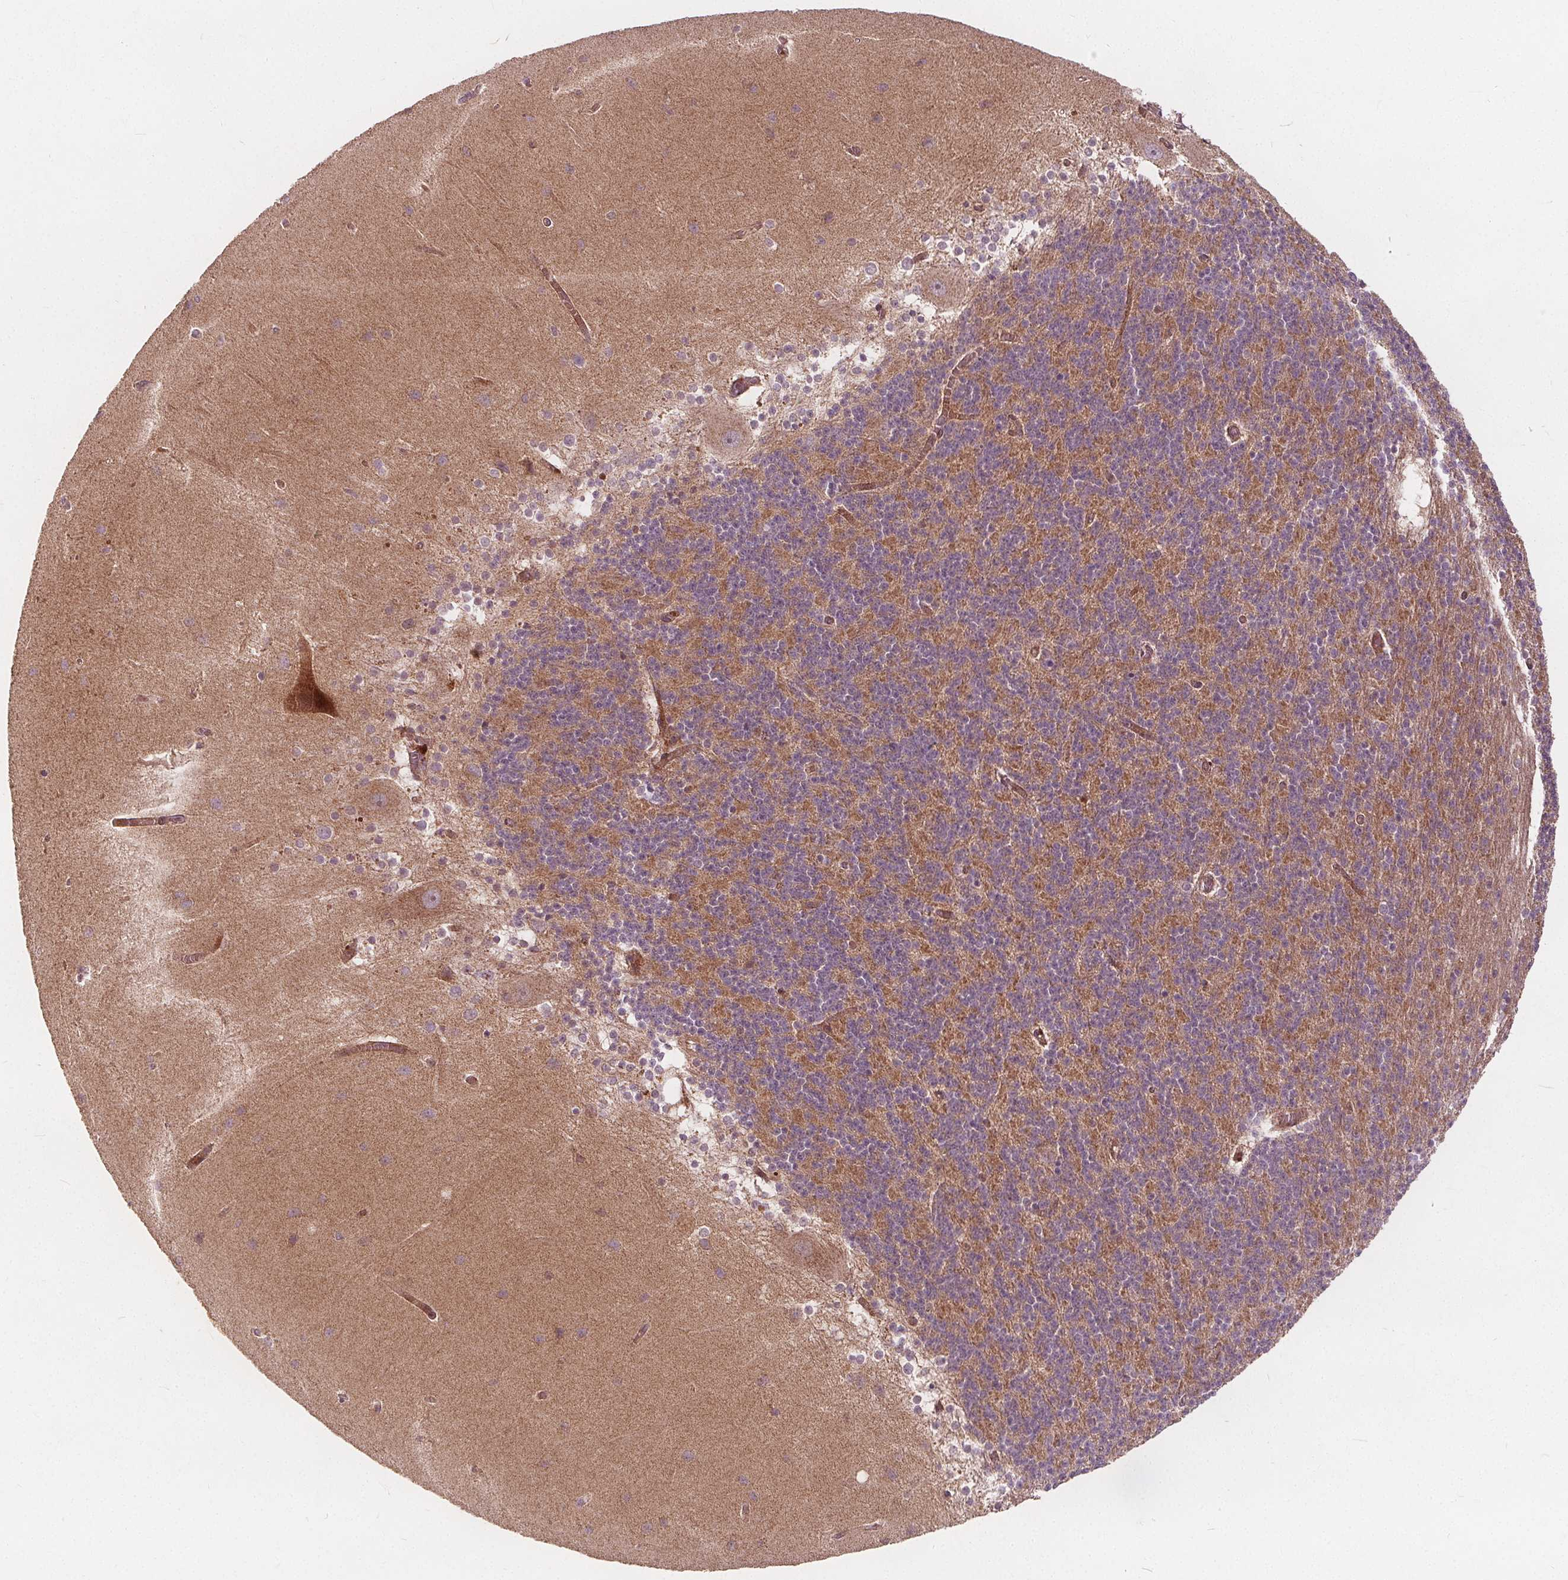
{"staining": {"intensity": "moderate", "quantity": "25%-75%", "location": "cytoplasmic/membranous"}, "tissue": "cerebellum", "cell_type": "Cells in granular layer", "image_type": "normal", "snomed": [{"axis": "morphology", "description": "Normal tissue, NOS"}, {"axis": "topography", "description": "Cerebellum"}], "caption": "IHC of unremarkable human cerebellum demonstrates medium levels of moderate cytoplasmic/membranous positivity in approximately 25%-75% of cells in granular layer.", "gene": "PTPRT", "patient": {"sex": "female", "age": 54}}